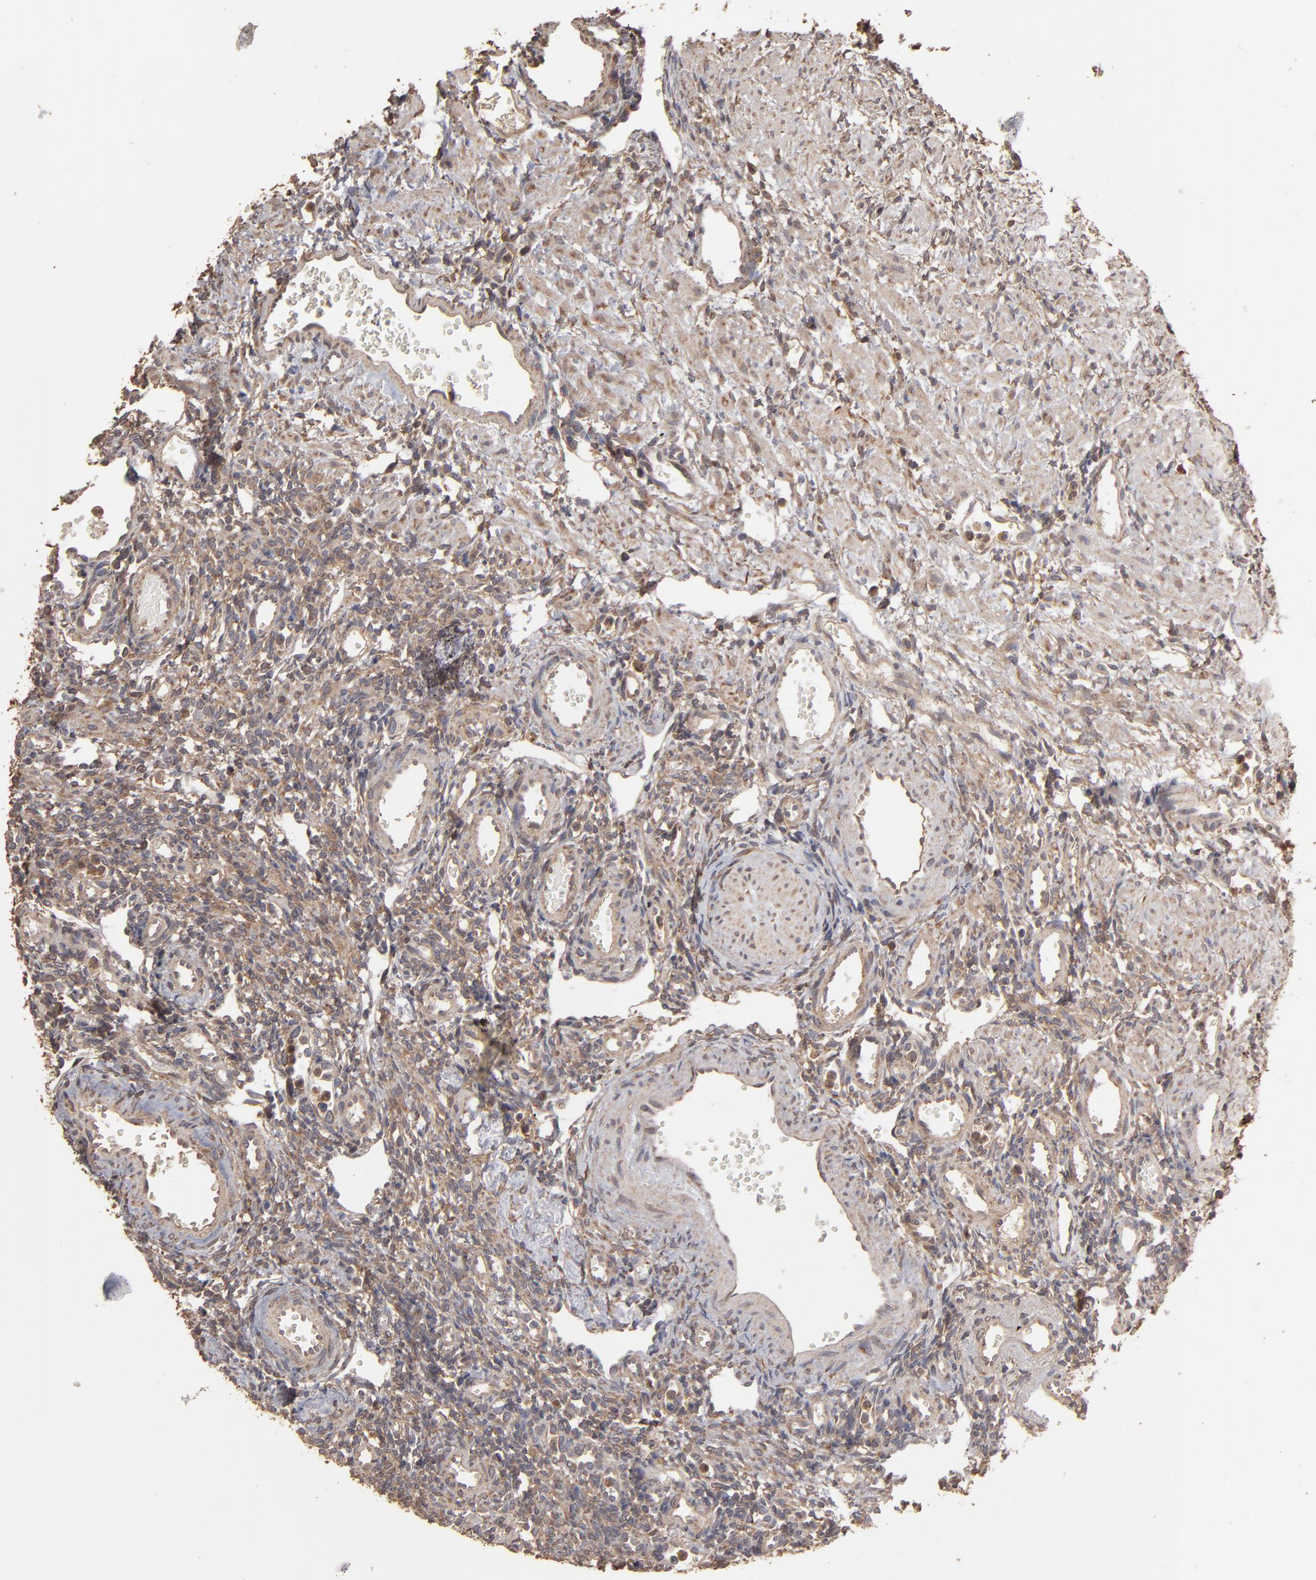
{"staining": {"intensity": "weak", "quantity": ">75%", "location": "cytoplasmic/membranous"}, "tissue": "ovary", "cell_type": "Ovarian stroma cells", "image_type": "normal", "snomed": [{"axis": "morphology", "description": "Normal tissue, NOS"}, {"axis": "topography", "description": "Ovary"}], "caption": "DAB (3,3'-diaminobenzidine) immunohistochemical staining of normal human ovary demonstrates weak cytoplasmic/membranous protein expression in approximately >75% of ovarian stroma cells. The staining was performed using DAB, with brown indicating positive protein expression. Nuclei are stained blue with hematoxylin.", "gene": "MMP2", "patient": {"sex": "female", "age": 33}}